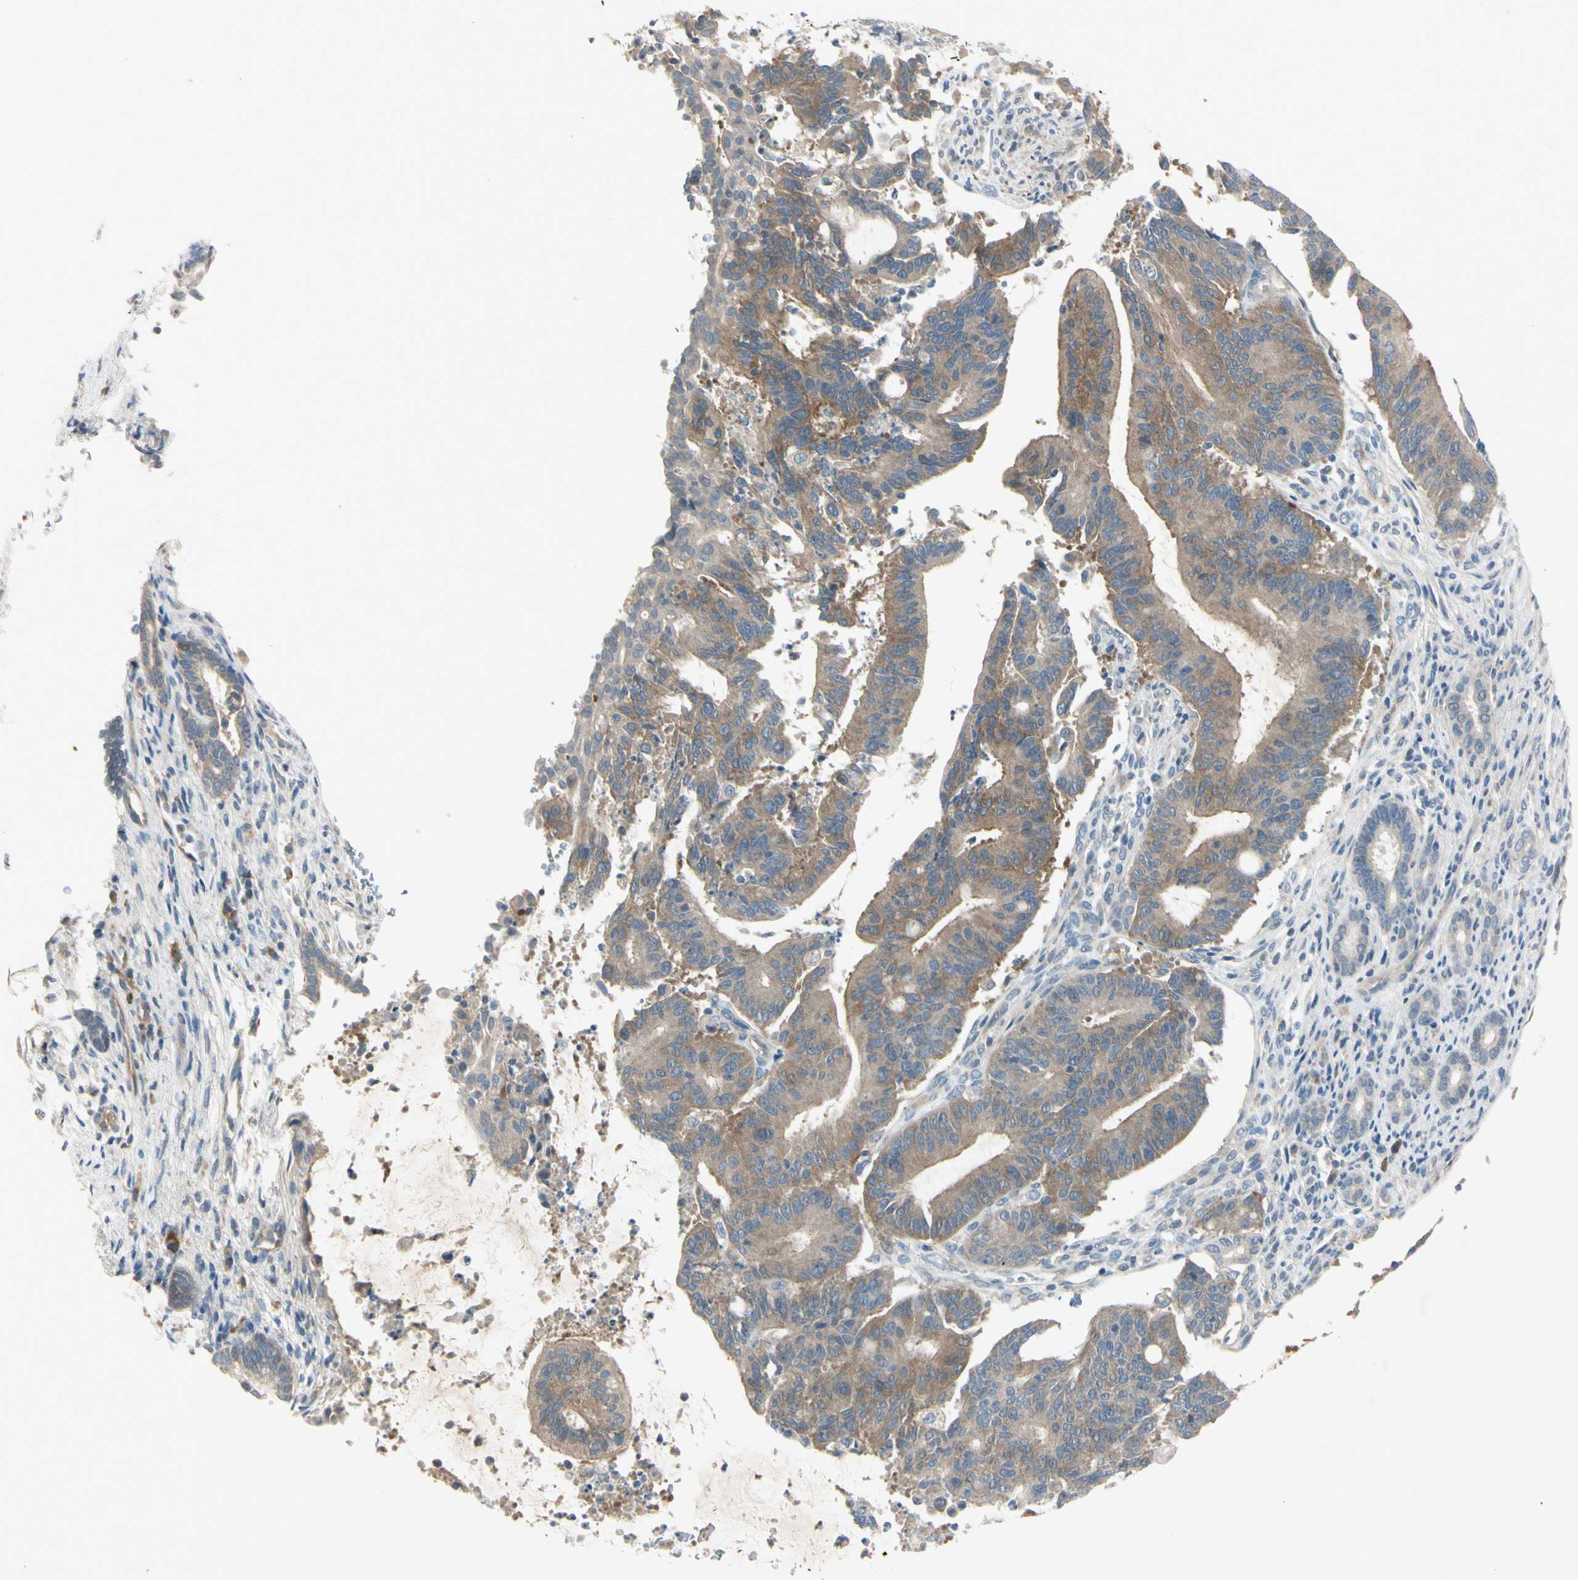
{"staining": {"intensity": "moderate", "quantity": ">75%", "location": "cytoplasmic/membranous"}, "tissue": "liver cancer", "cell_type": "Tumor cells", "image_type": "cancer", "snomed": [{"axis": "morphology", "description": "Cholangiocarcinoma"}, {"axis": "topography", "description": "Liver"}], "caption": "Liver cancer (cholangiocarcinoma) tissue exhibits moderate cytoplasmic/membranous expression in about >75% of tumor cells", "gene": "AATK", "patient": {"sex": "female", "age": 73}}